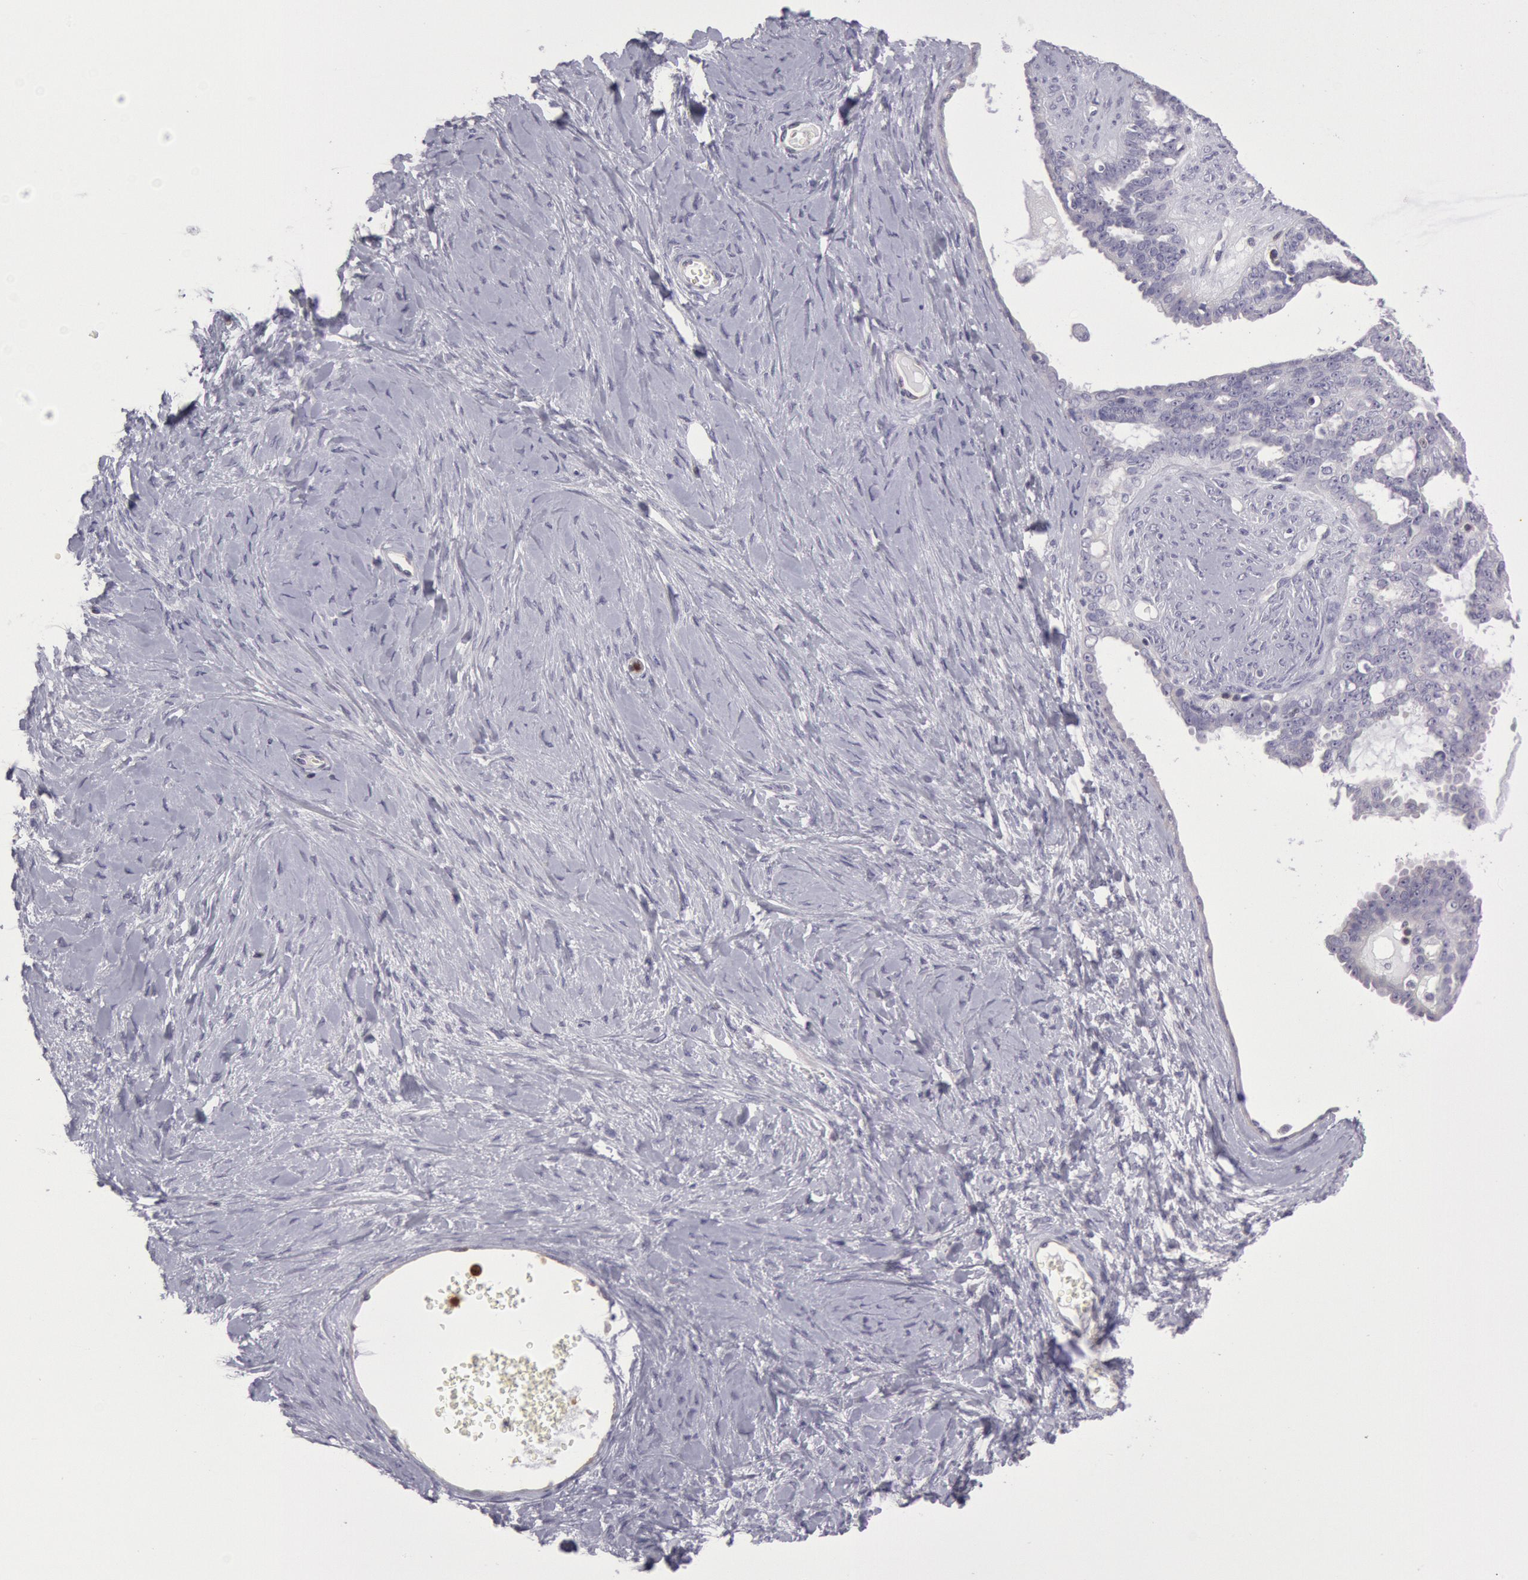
{"staining": {"intensity": "negative", "quantity": "none", "location": "none"}, "tissue": "ovarian cancer", "cell_type": "Tumor cells", "image_type": "cancer", "snomed": [{"axis": "morphology", "description": "Cystadenocarcinoma, serous, NOS"}, {"axis": "topography", "description": "Ovary"}], "caption": "Immunohistochemical staining of human ovarian serous cystadenocarcinoma exhibits no significant positivity in tumor cells. Nuclei are stained in blue.", "gene": "RAB27A", "patient": {"sex": "female", "age": 71}}